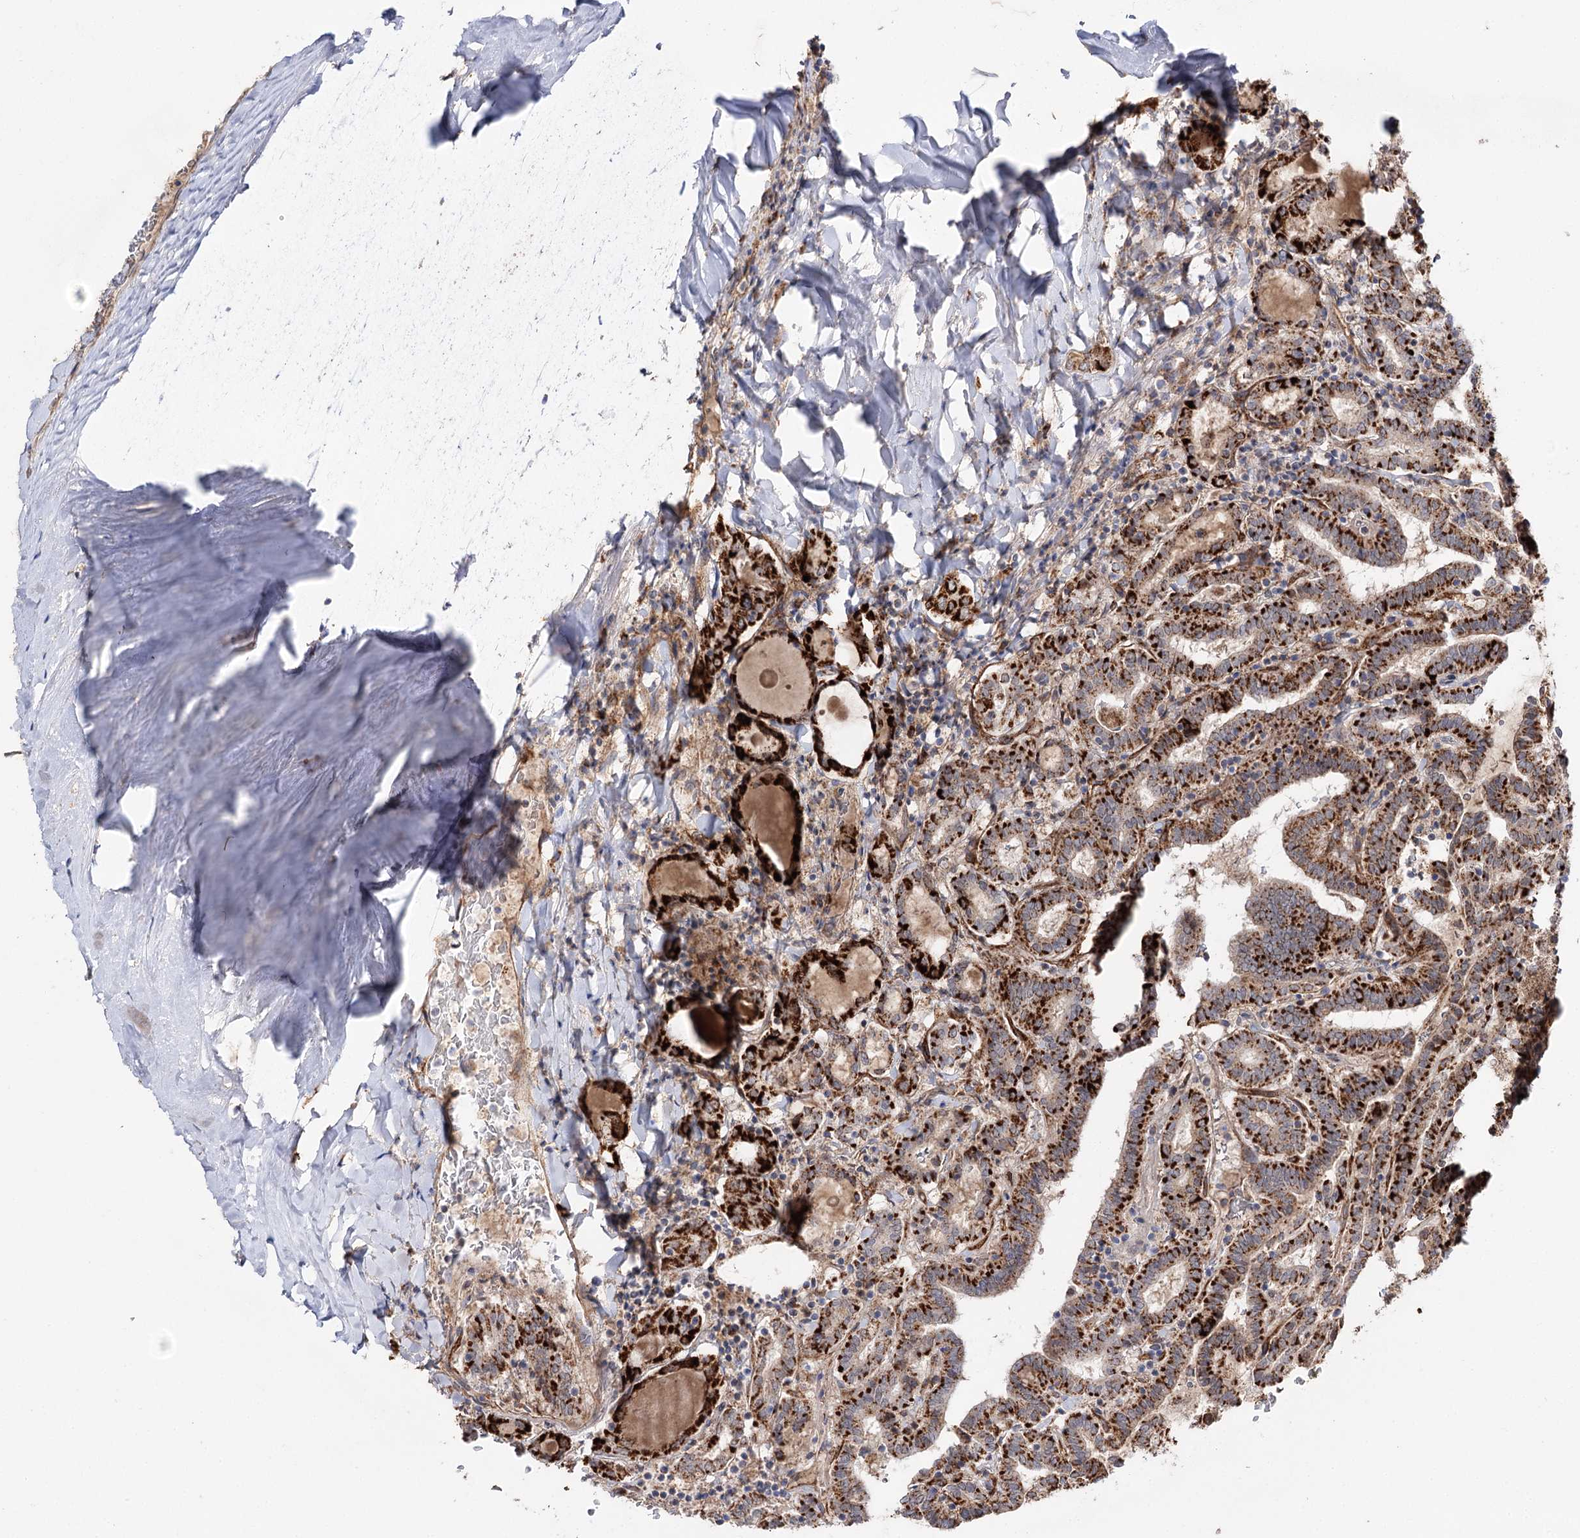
{"staining": {"intensity": "strong", "quantity": ">75%", "location": "cytoplasmic/membranous"}, "tissue": "thyroid cancer", "cell_type": "Tumor cells", "image_type": "cancer", "snomed": [{"axis": "morphology", "description": "Papillary adenocarcinoma, NOS"}, {"axis": "topography", "description": "Thyroid gland"}], "caption": "Immunohistochemical staining of human papillary adenocarcinoma (thyroid) shows high levels of strong cytoplasmic/membranous positivity in approximately >75% of tumor cells.", "gene": "CBR4", "patient": {"sex": "female", "age": 72}}